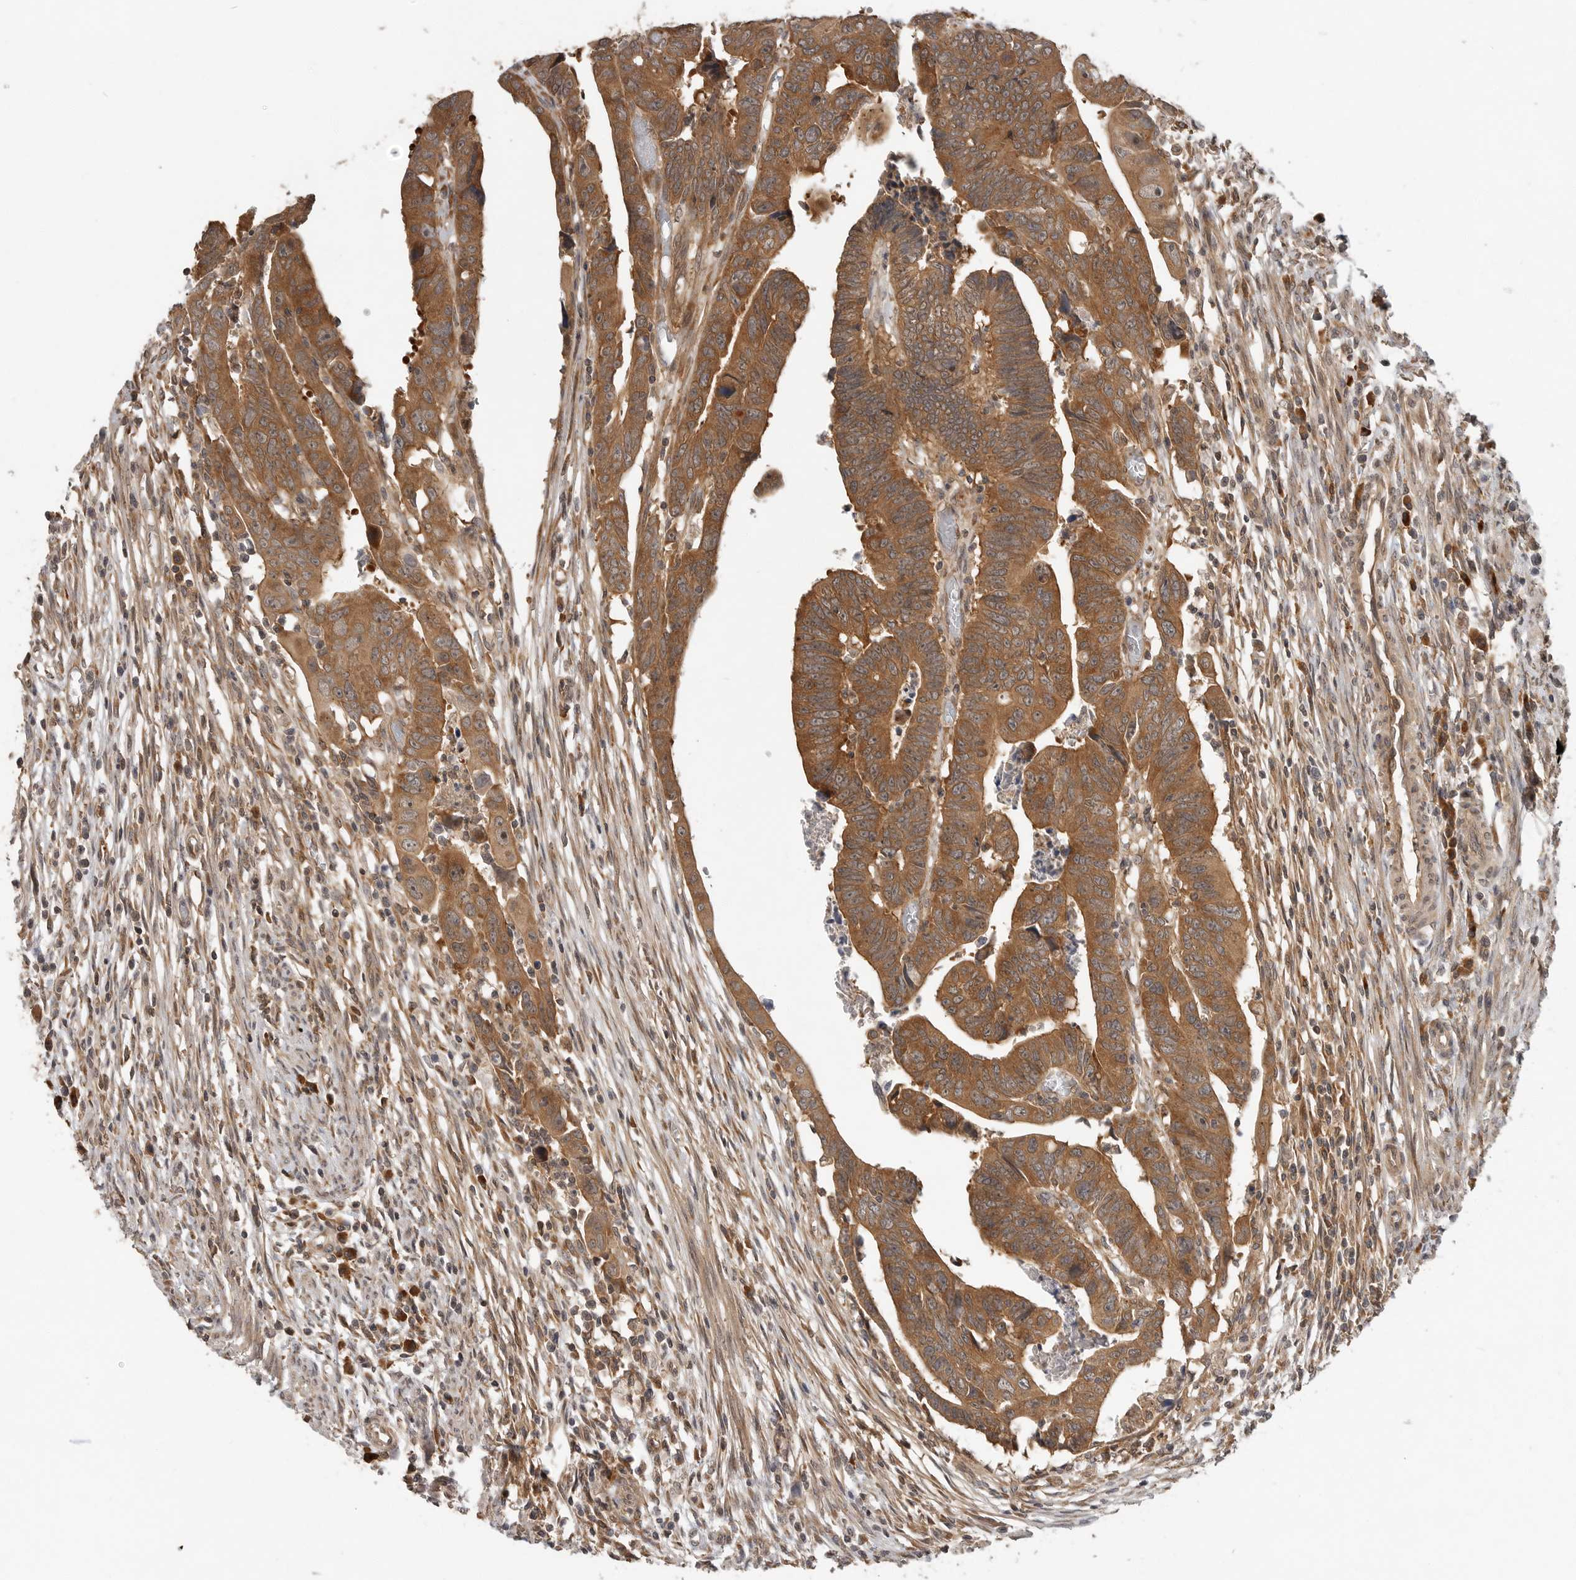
{"staining": {"intensity": "moderate", "quantity": ">75%", "location": "cytoplasmic/membranous"}, "tissue": "colorectal cancer", "cell_type": "Tumor cells", "image_type": "cancer", "snomed": [{"axis": "morphology", "description": "Adenocarcinoma, NOS"}, {"axis": "topography", "description": "Rectum"}], "caption": "Protein expression analysis of colorectal adenocarcinoma exhibits moderate cytoplasmic/membranous positivity in about >75% of tumor cells. (DAB (3,3'-diaminobenzidine) IHC with brightfield microscopy, high magnification).", "gene": "OSBPL9", "patient": {"sex": "female", "age": 65}}